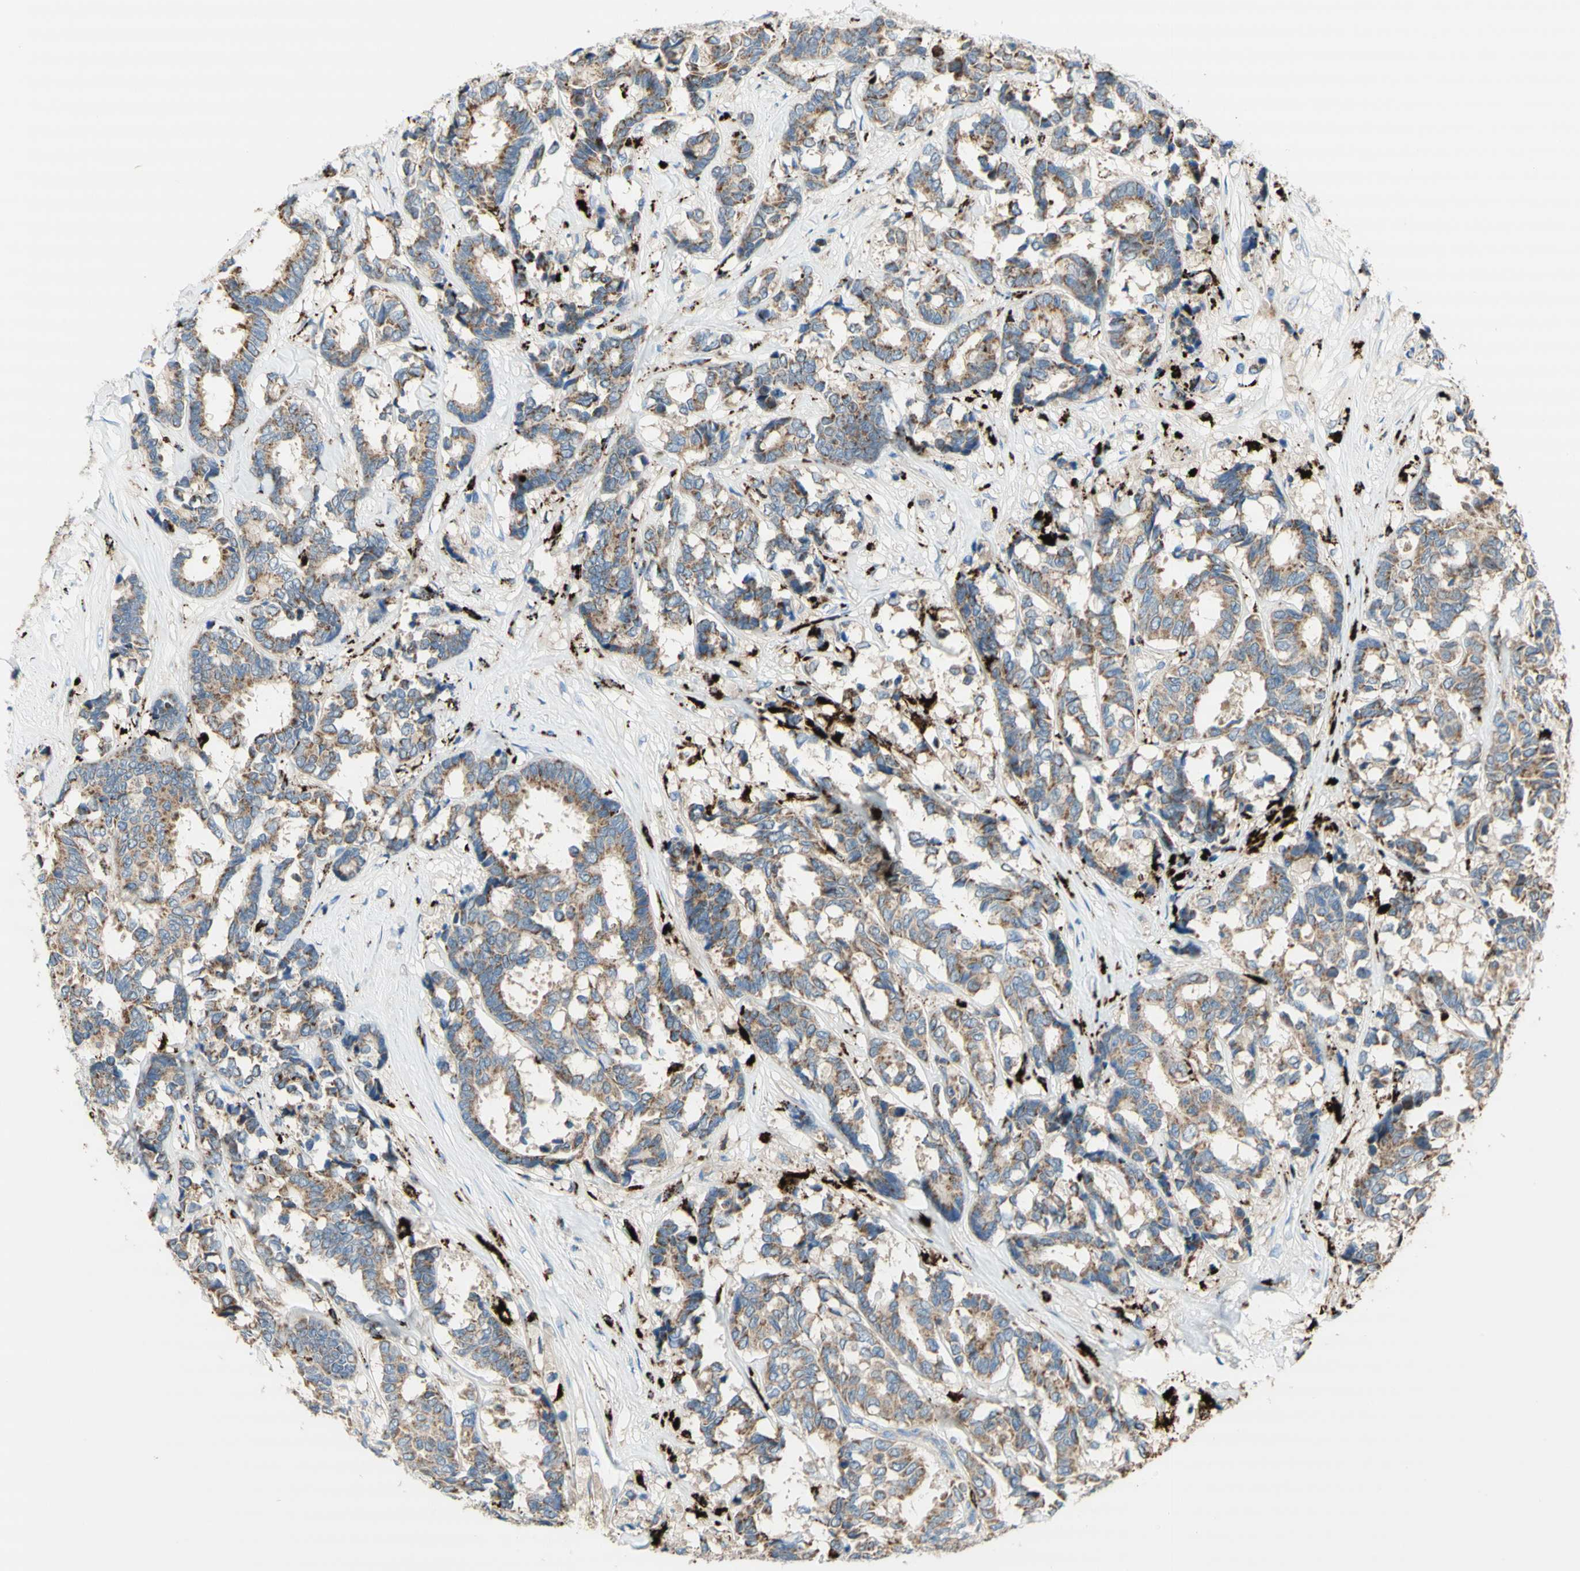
{"staining": {"intensity": "moderate", "quantity": "25%-75%", "location": "cytoplasmic/membranous"}, "tissue": "breast cancer", "cell_type": "Tumor cells", "image_type": "cancer", "snomed": [{"axis": "morphology", "description": "Duct carcinoma"}, {"axis": "topography", "description": "Breast"}], "caption": "Protein staining reveals moderate cytoplasmic/membranous positivity in approximately 25%-75% of tumor cells in breast cancer.", "gene": "URB2", "patient": {"sex": "female", "age": 87}}